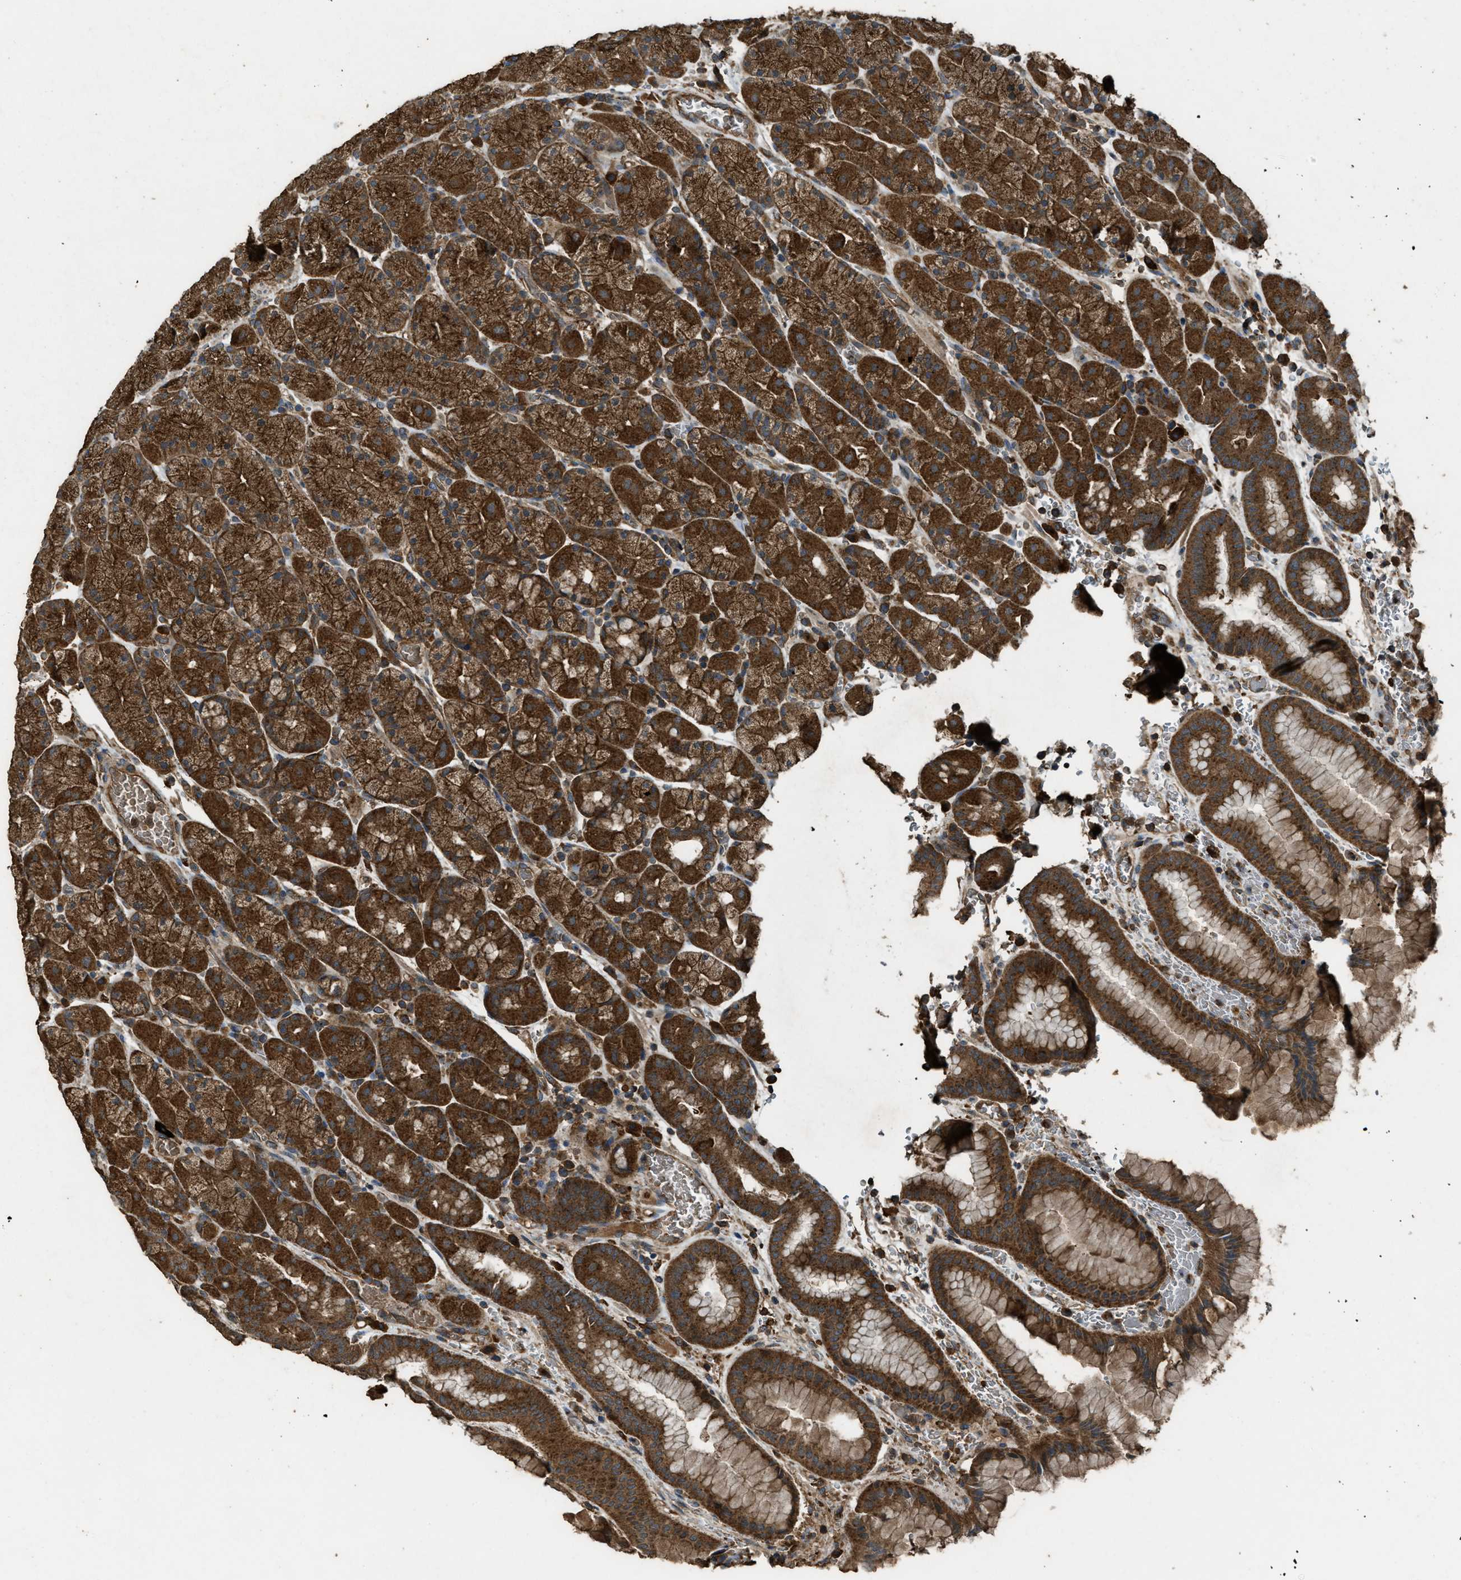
{"staining": {"intensity": "strong", "quantity": ">75%", "location": "cytoplasmic/membranous"}, "tissue": "stomach", "cell_type": "Glandular cells", "image_type": "normal", "snomed": [{"axis": "morphology", "description": "Normal tissue, NOS"}, {"axis": "morphology", "description": "Carcinoid, malignant, NOS"}, {"axis": "topography", "description": "Stomach, upper"}], "caption": "Immunohistochemistry of unremarkable human stomach displays high levels of strong cytoplasmic/membranous staining in approximately >75% of glandular cells.", "gene": "MAP3K8", "patient": {"sex": "male", "age": 39}}